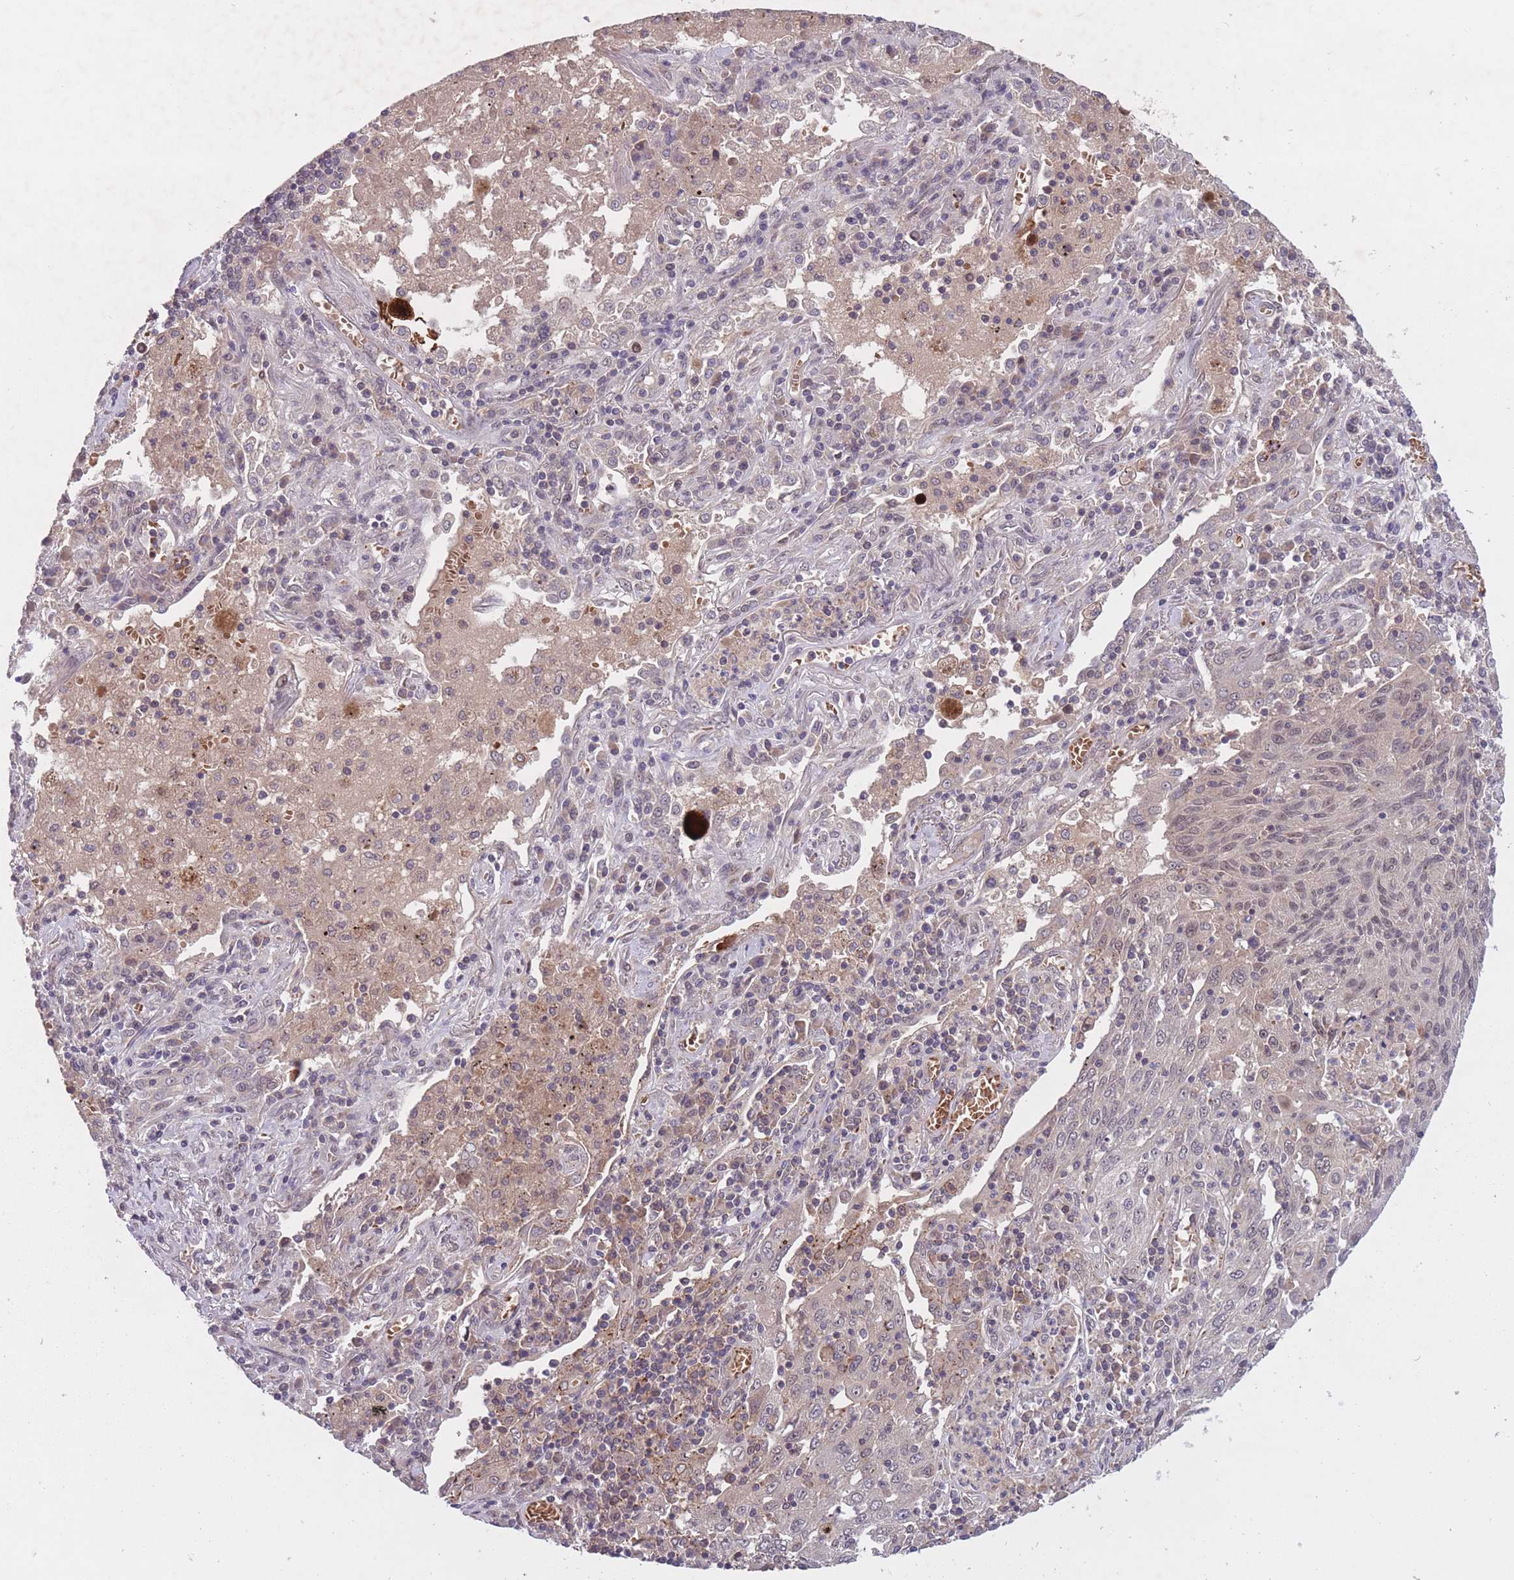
{"staining": {"intensity": "moderate", "quantity": "<25%", "location": "nuclear"}, "tissue": "lung cancer", "cell_type": "Tumor cells", "image_type": "cancer", "snomed": [{"axis": "morphology", "description": "Squamous cell carcinoma, NOS"}, {"axis": "topography", "description": "Lung"}], "caption": "Tumor cells reveal moderate nuclear expression in approximately <25% of cells in lung cancer.", "gene": "SECTM1", "patient": {"sex": "female", "age": 66}}